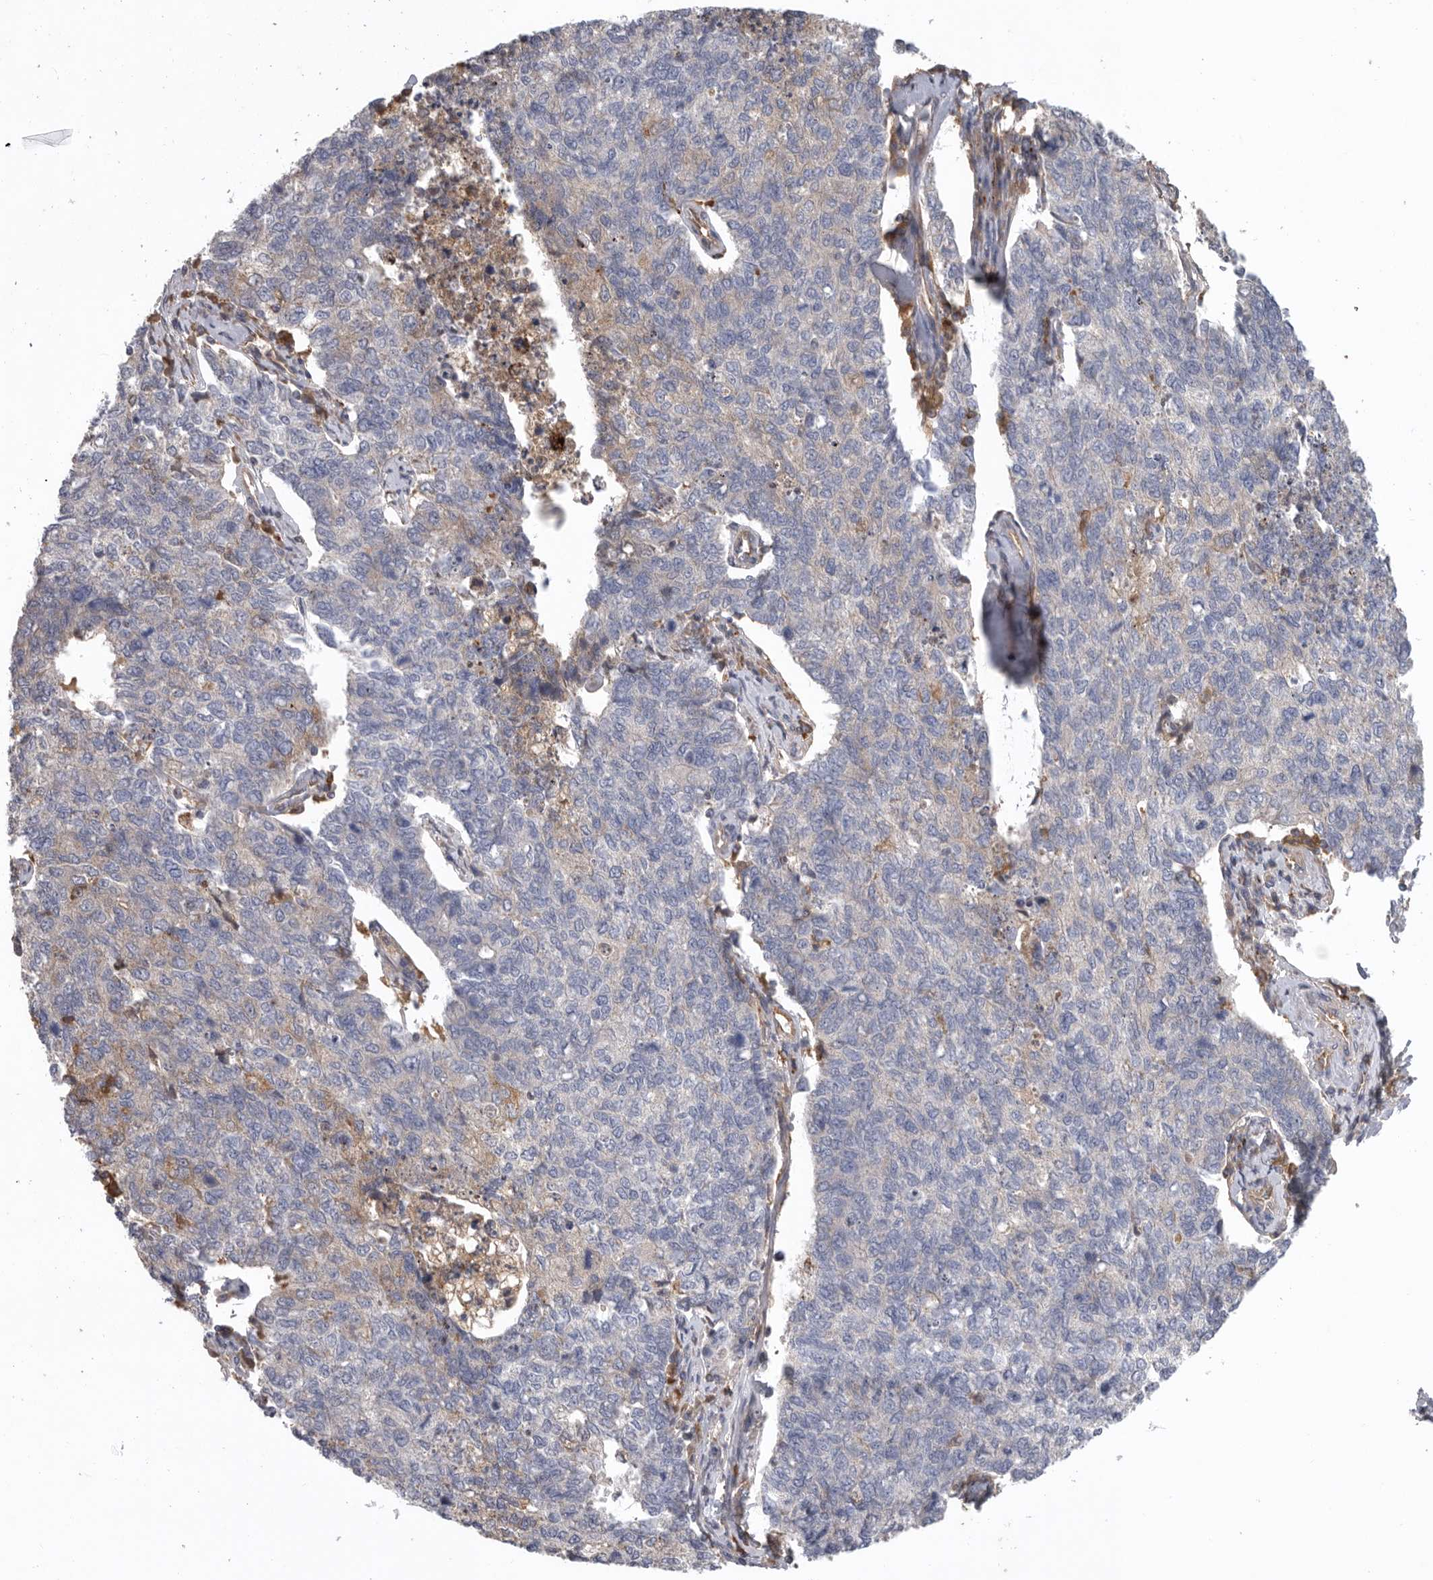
{"staining": {"intensity": "negative", "quantity": "none", "location": "none"}, "tissue": "cervical cancer", "cell_type": "Tumor cells", "image_type": "cancer", "snomed": [{"axis": "morphology", "description": "Squamous cell carcinoma, NOS"}, {"axis": "topography", "description": "Cervix"}], "caption": "The image displays no significant positivity in tumor cells of cervical squamous cell carcinoma.", "gene": "C1orf109", "patient": {"sex": "female", "age": 63}}